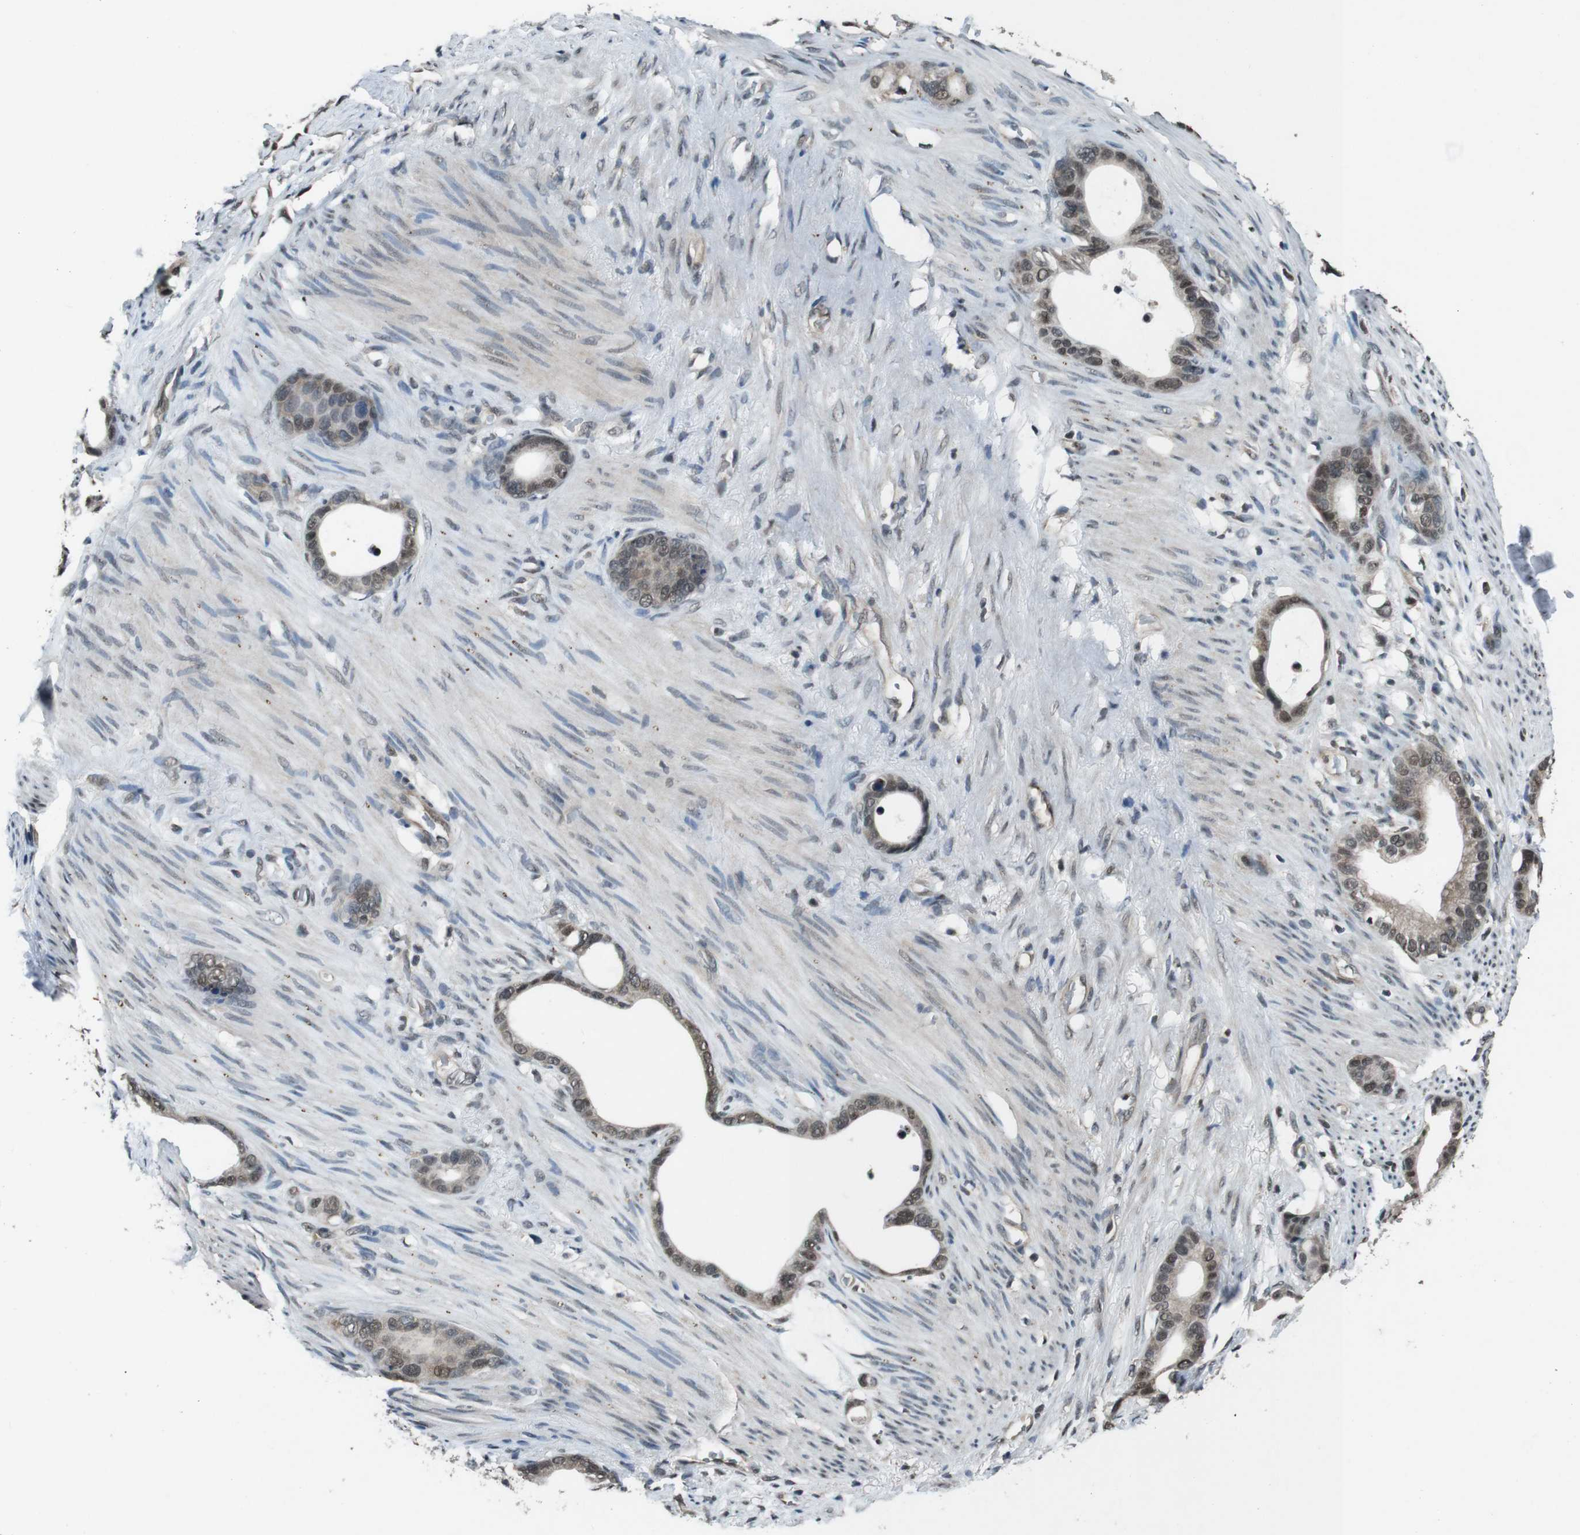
{"staining": {"intensity": "weak", "quantity": ">75%", "location": "nuclear"}, "tissue": "stomach cancer", "cell_type": "Tumor cells", "image_type": "cancer", "snomed": [{"axis": "morphology", "description": "Adenocarcinoma, NOS"}, {"axis": "topography", "description": "Stomach"}], "caption": "Stomach adenocarcinoma stained with immunohistochemistry reveals weak nuclear staining in approximately >75% of tumor cells.", "gene": "NR4A2", "patient": {"sex": "female", "age": 75}}